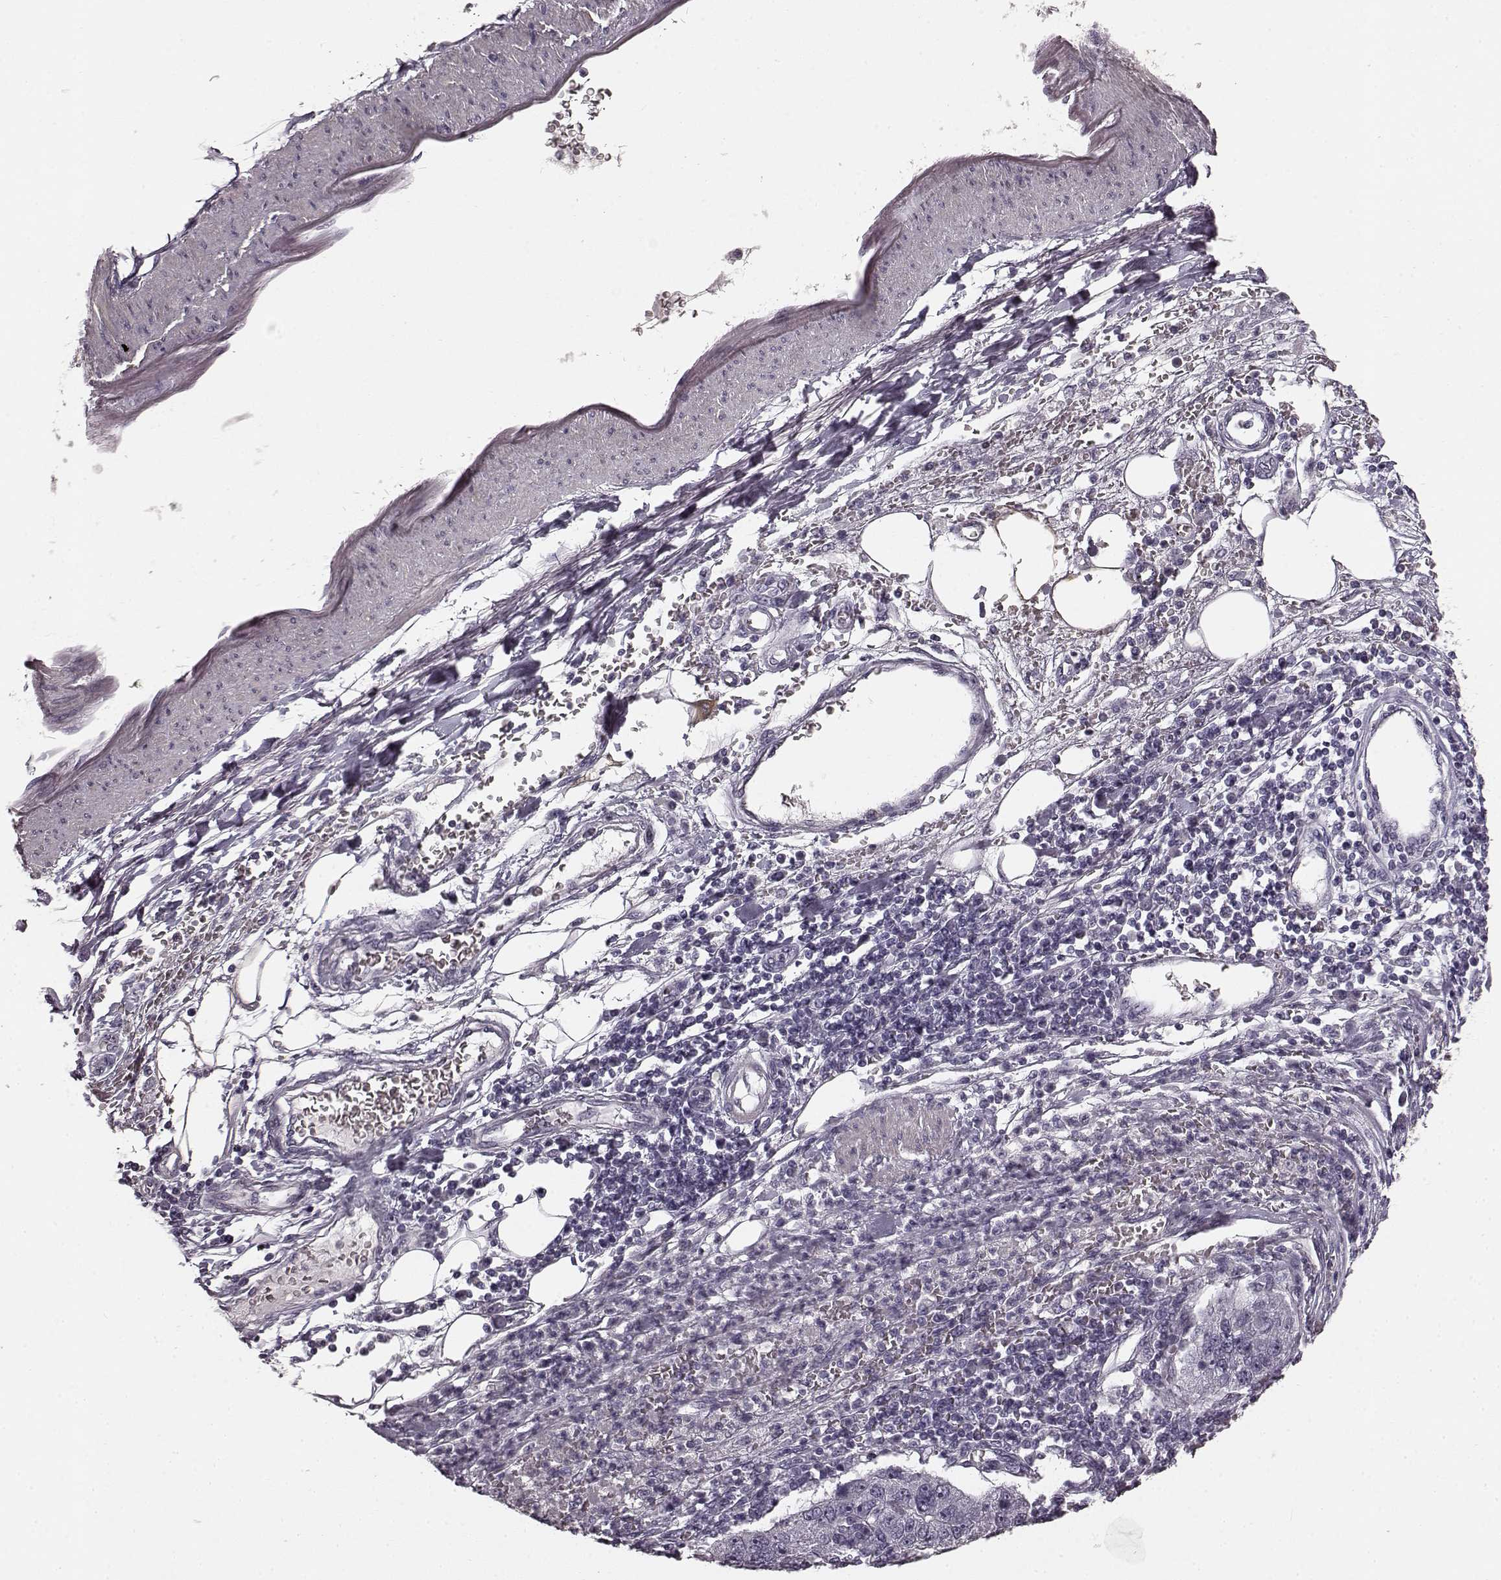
{"staining": {"intensity": "negative", "quantity": "none", "location": "none"}, "tissue": "pancreatic cancer", "cell_type": "Tumor cells", "image_type": "cancer", "snomed": [{"axis": "morphology", "description": "Adenocarcinoma, NOS"}, {"axis": "topography", "description": "Pancreas"}], "caption": "DAB (3,3'-diaminobenzidine) immunohistochemical staining of human adenocarcinoma (pancreatic) reveals no significant staining in tumor cells.", "gene": "RIT2", "patient": {"sex": "female", "age": 61}}